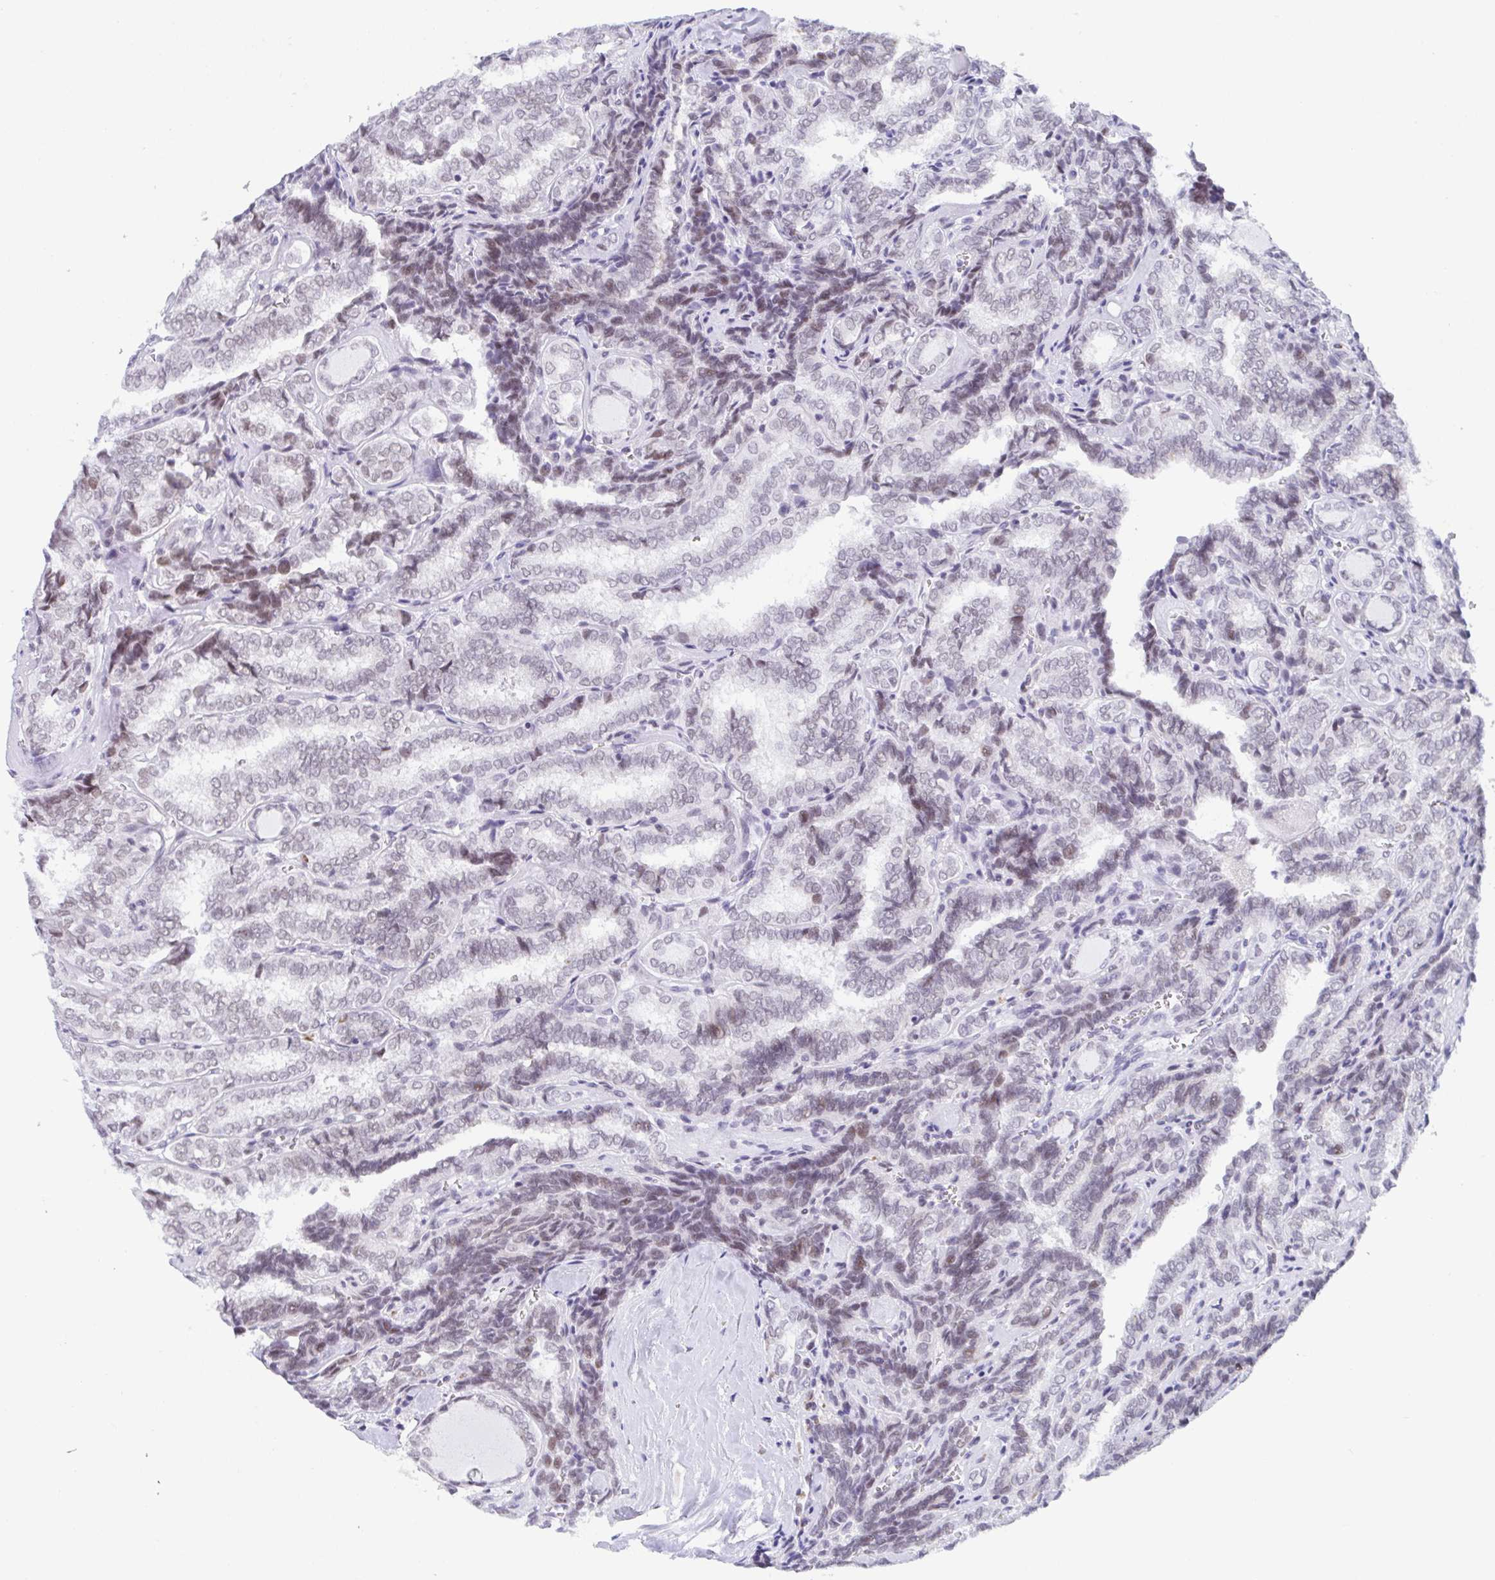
{"staining": {"intensity": "weak", "quantity": "25%-75%", "location": "nuclear"}, "tissue": "thyroid cancer", "cell_type": "Tumor cells", "image_type": "cancer", "snomed": [{"axis": "morphology", "description": "Papillary adenocarcinoma, NOS"}, {"axis": "topography", "description": "Thyroid gland"}], "caption": "Protein analysis of papillary adenocarcinoma (thyroid) tissue displays weak nuclear staining in about 25%-75% of tumor cells.", "gene": "WDR72", "patient": {"sex": "female", "age": 30}}